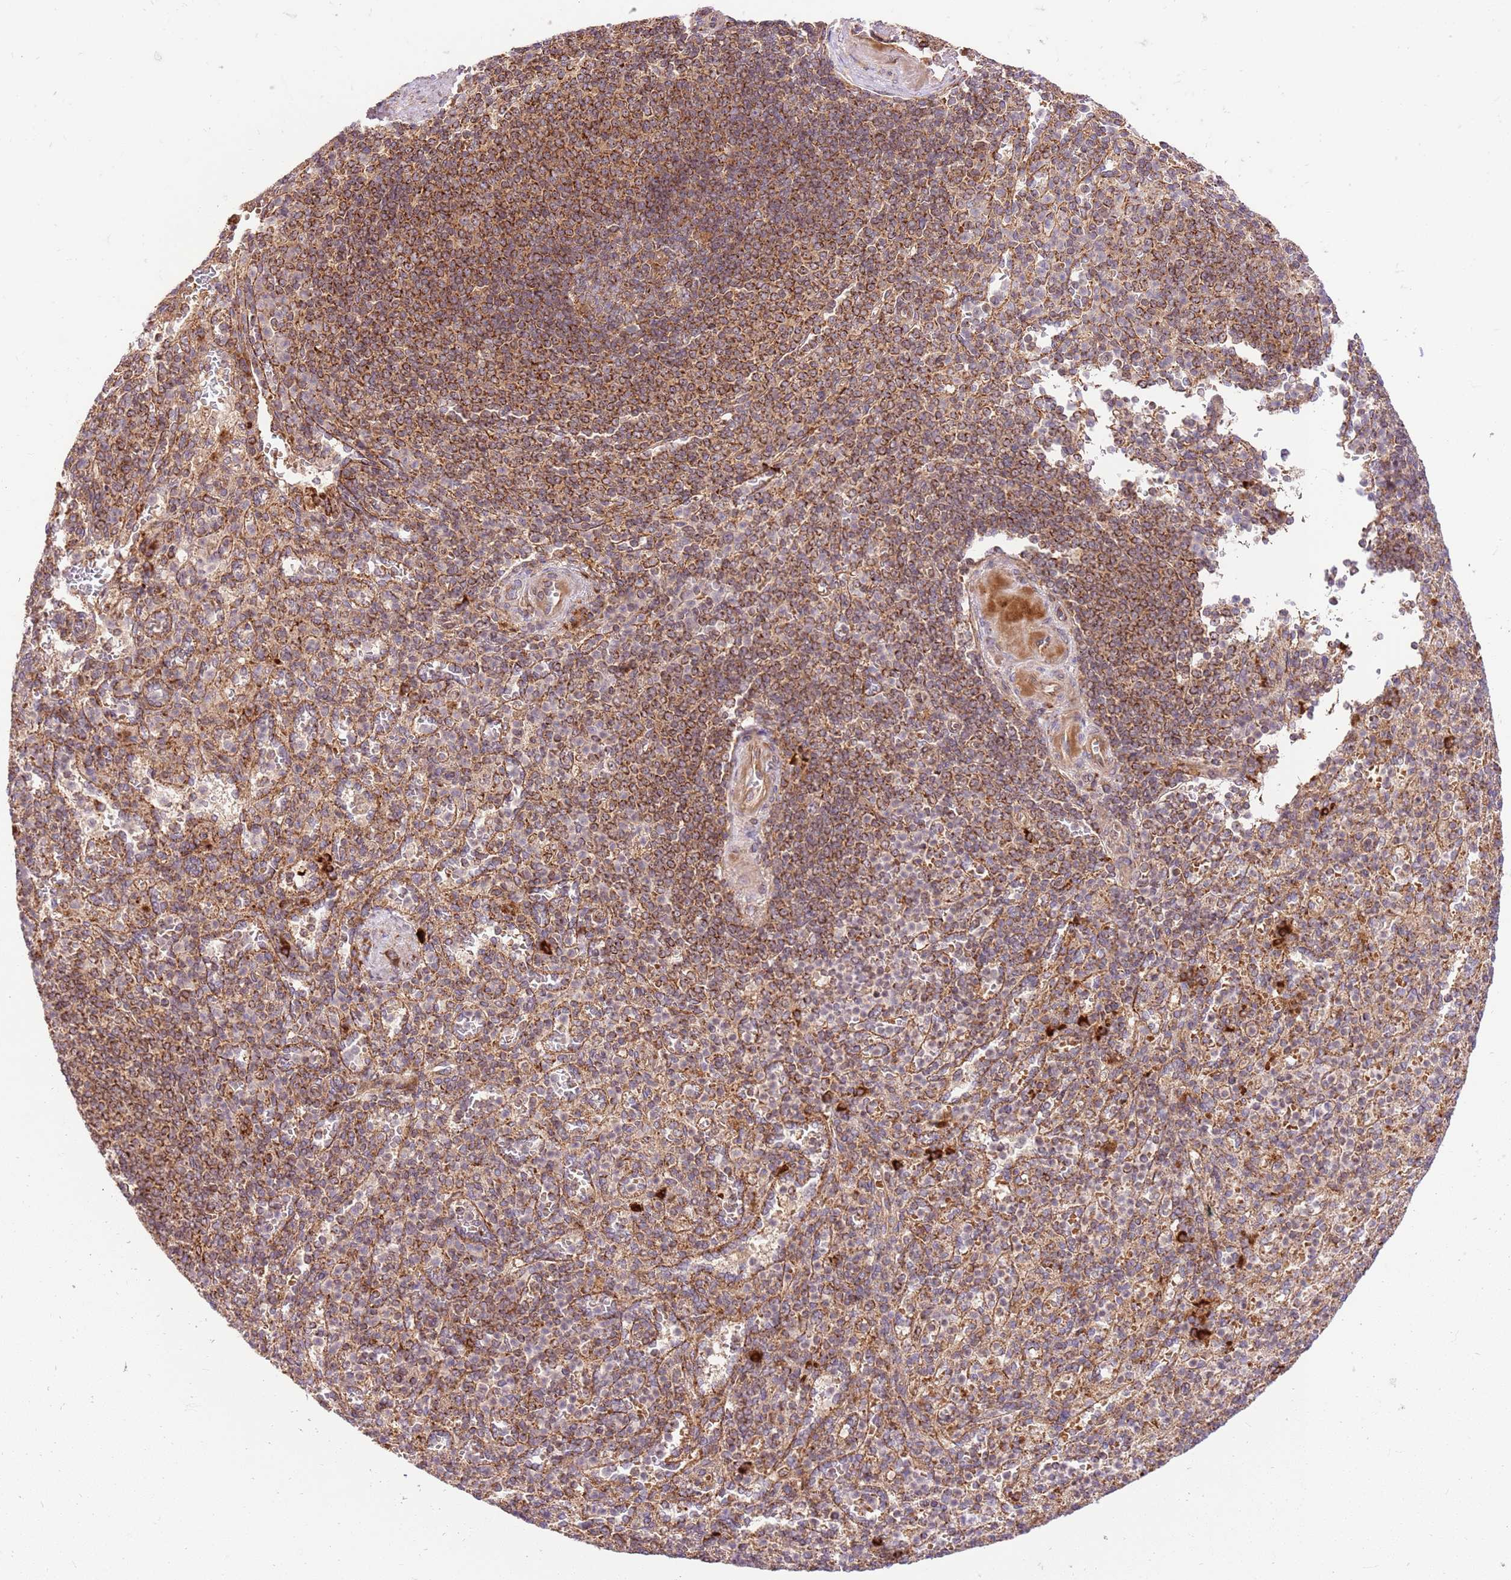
{"staining": {"intensity": "moderate", "quantity": "<25%", "location": "cytoplasmic/membranous"}, "tissue": "spleen", "cell_type": "Cells in red pulp", "image_type": "normal", "snomed": [{"axis": "morphology", "description": "Normal tissue, NOS"}, {"axis": "topography", "description": "Spleen"}], "caption": "Immunohistochemistry image of normal spleen: spleen stained using immunohistochemistry (IHC) shows low levels of moderate protein expression localized specifically in the cytoplasmic/membranous of cells in red pulp, appearing as a cytoplasmic/membranous brown color.", "gene": "SPATA2L", "patient": {"sex": "female", "age": 74}}